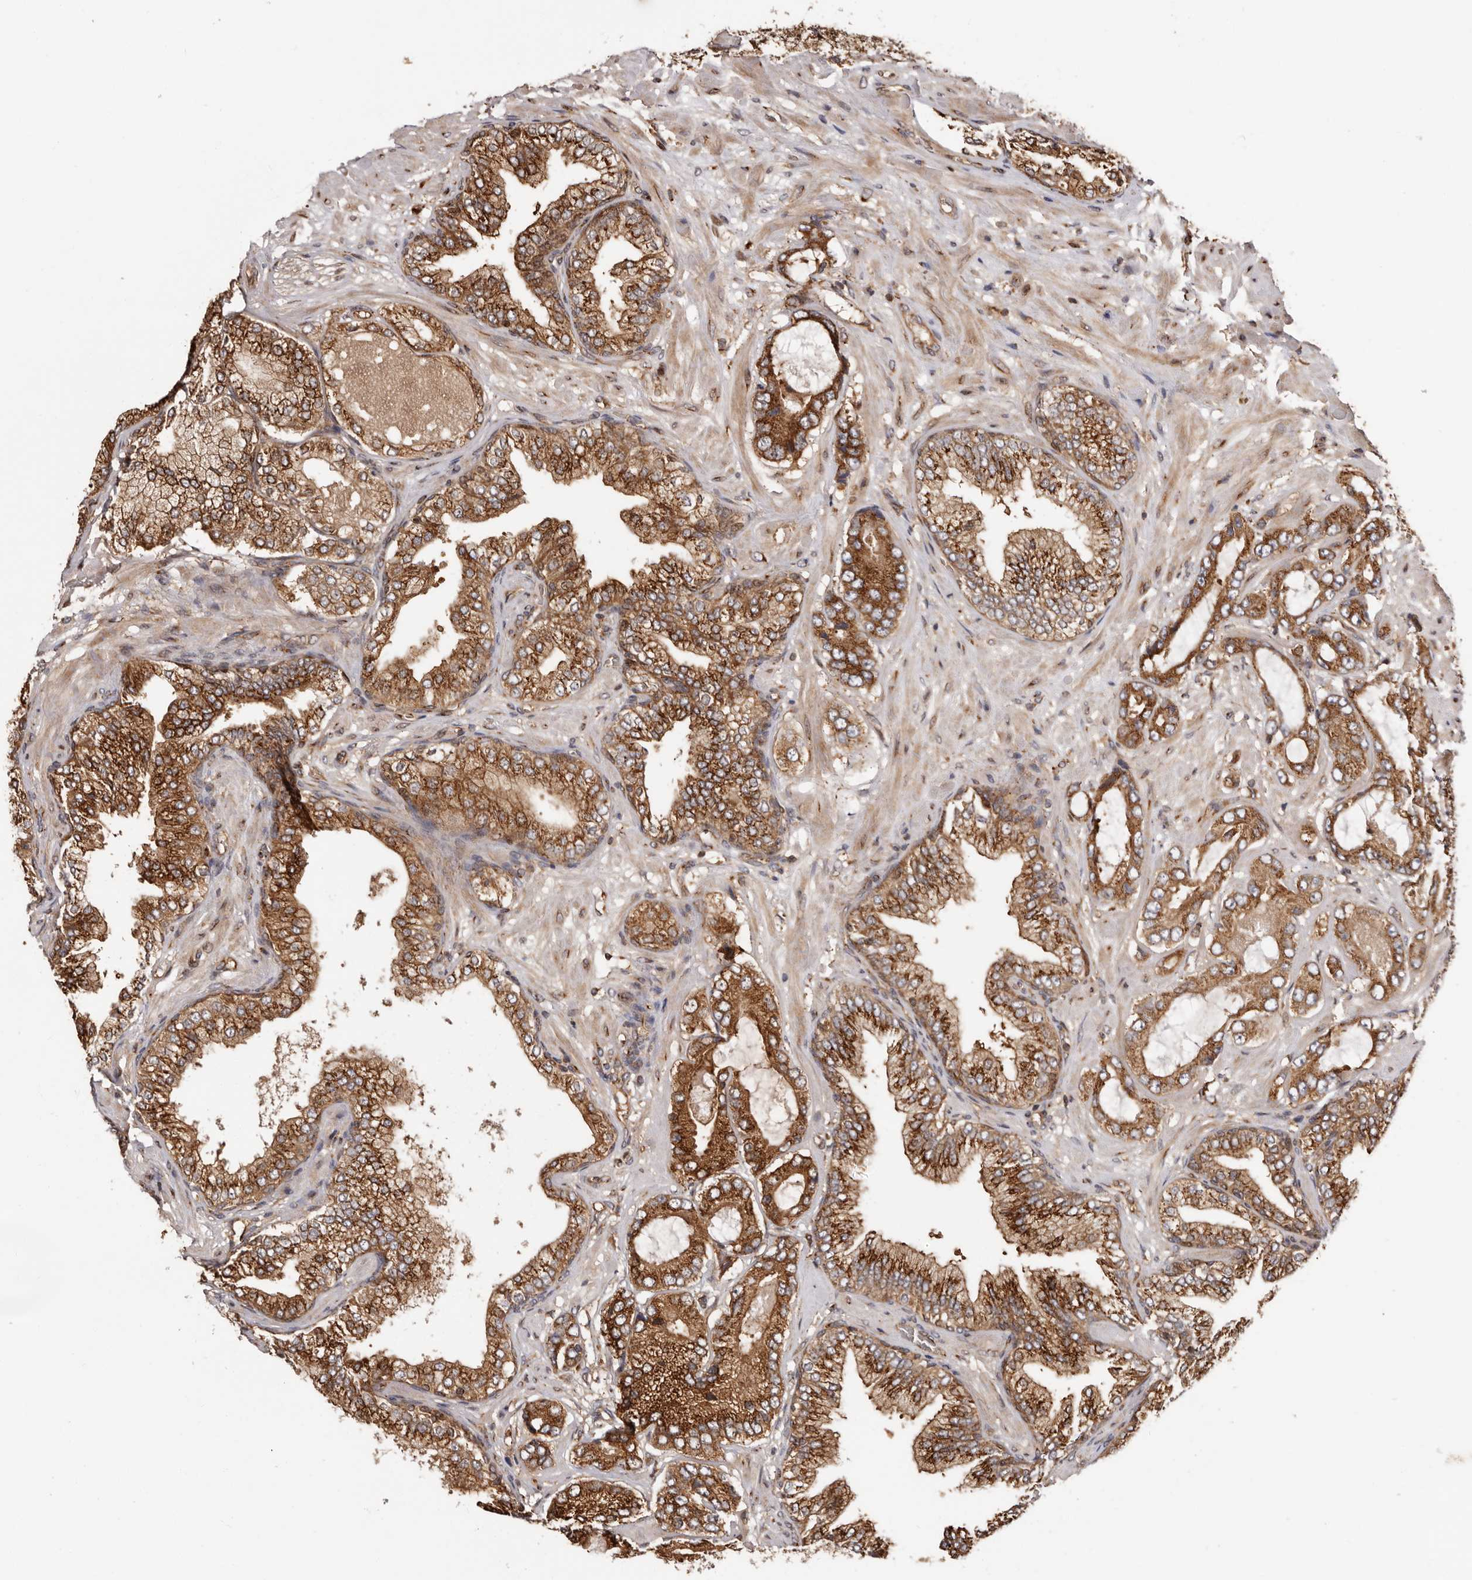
{"staining": {"intensity": "strong", "quantity": ">75%", "location": "cytoplasmic/membranous"}, "tissue": "prostate cancer", "cell_type": "Tumor cells", "image_type": "cancer", "snomed": [{"axis": "morphology", "description": "Adenocarcinoma, High grade"}, {"axis": "topography", "description": "Prostate"}], "caption": "About >75% of tumor cells in human prostate cancer display strong cytoplasmic/membranous protein positivity as visualized by brown immunohistochemical staining.", "gene": "GPR27", "patient": {"sex": "male", "age": 59}}